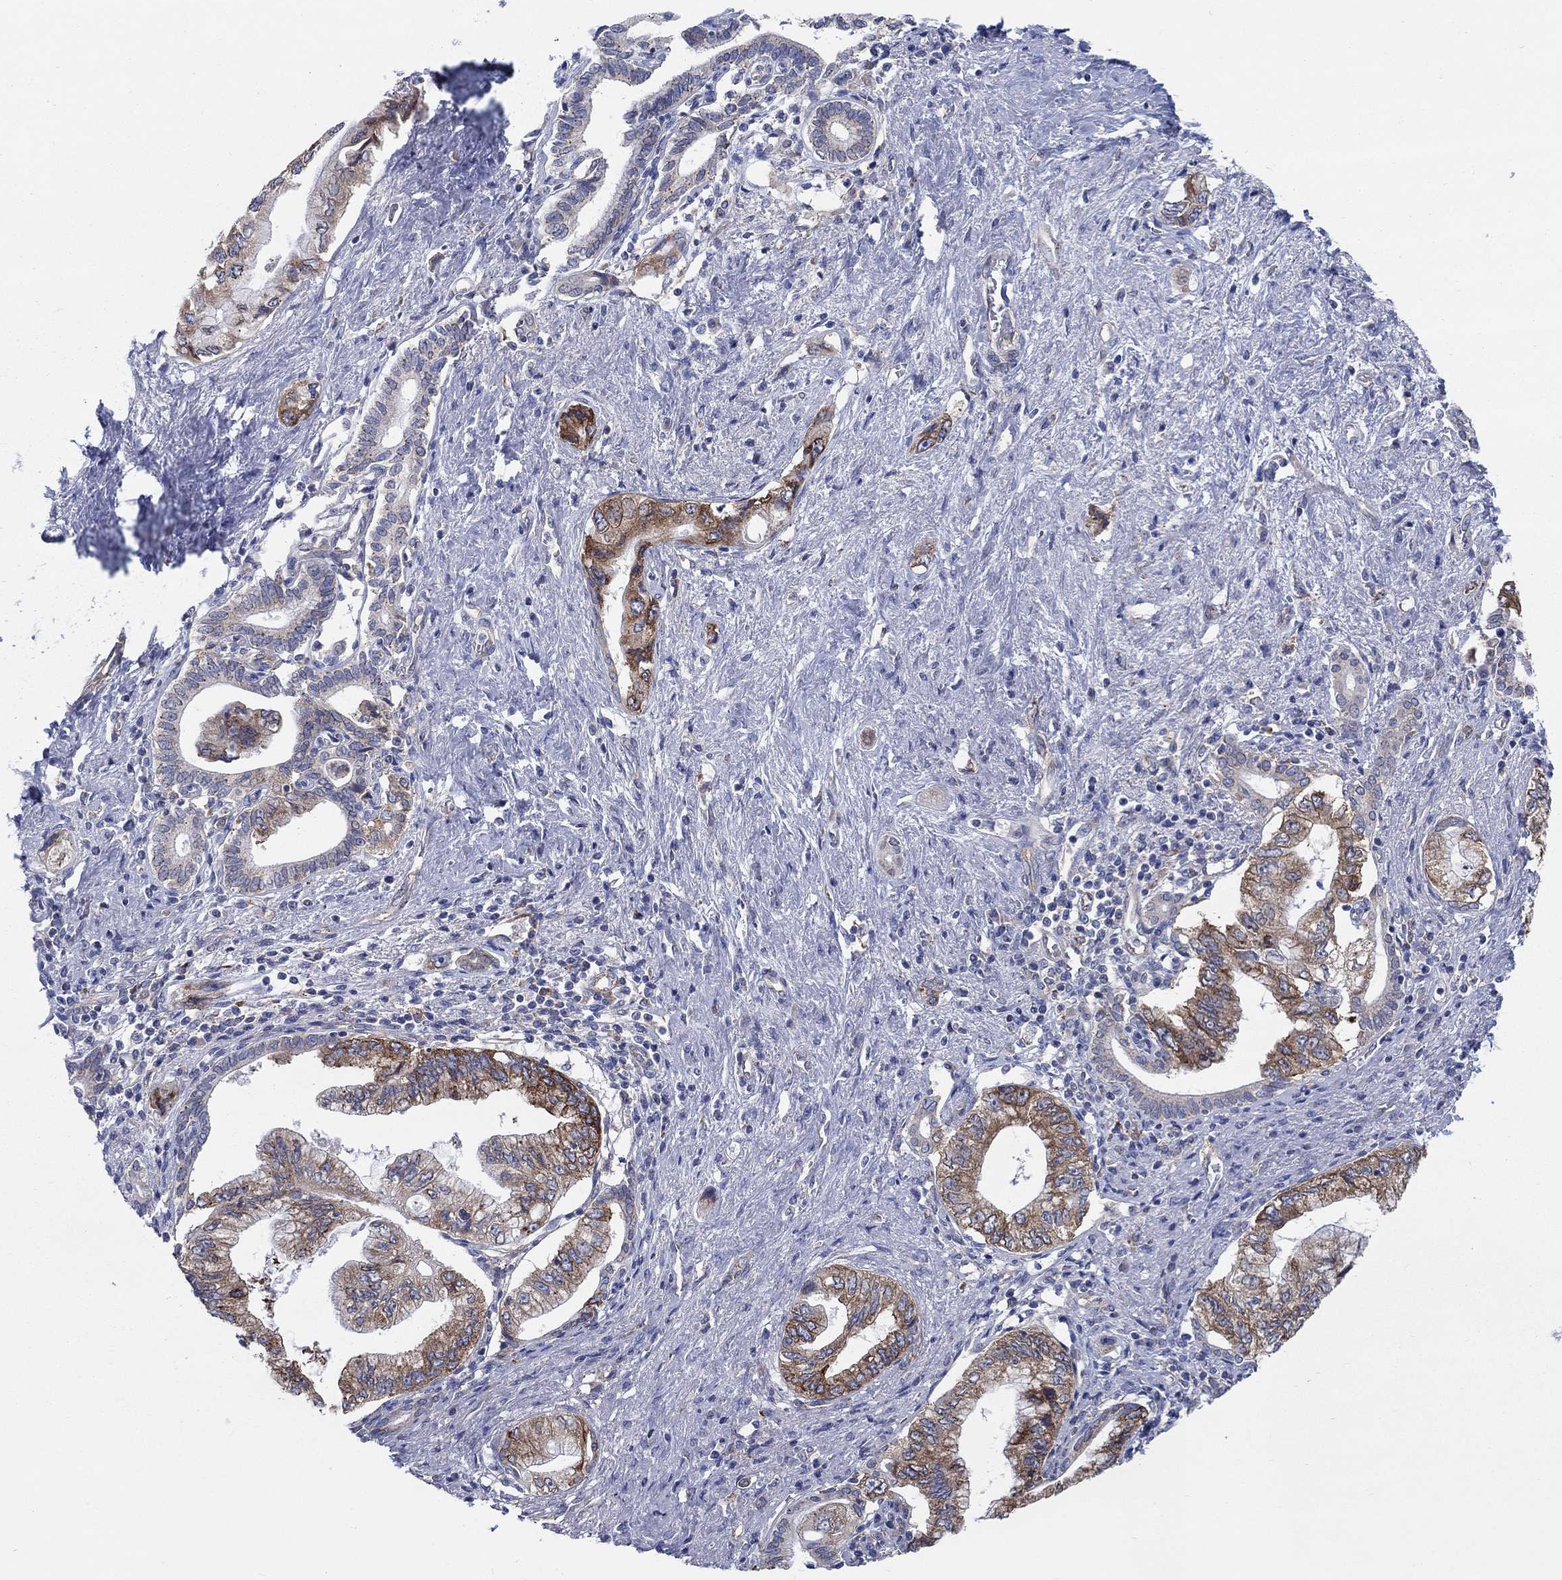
{"staining": {"intensity": "strong", "quantity": "25%-75%", "location": "cytoplasmic/membranous"}, "tissue": "pancreatic cancer", "cell_type": "Tumor cells", "image_type": "cancer", "snomed": [{"axis": "morphology", "description": "Adenocarcinoma, NOS"}, {"axis": "topography", "description": "Pancreas"}], "caption": "The photomicrograph reveals immunohistochemical staining of pancreatic adenocarcinoma. There is strong cytoplasmic/membranous expression is identified in about 25%-75% of tumor cells.", "gene": "TMEM59", "patient": {"sex": "female", "age": 73}}